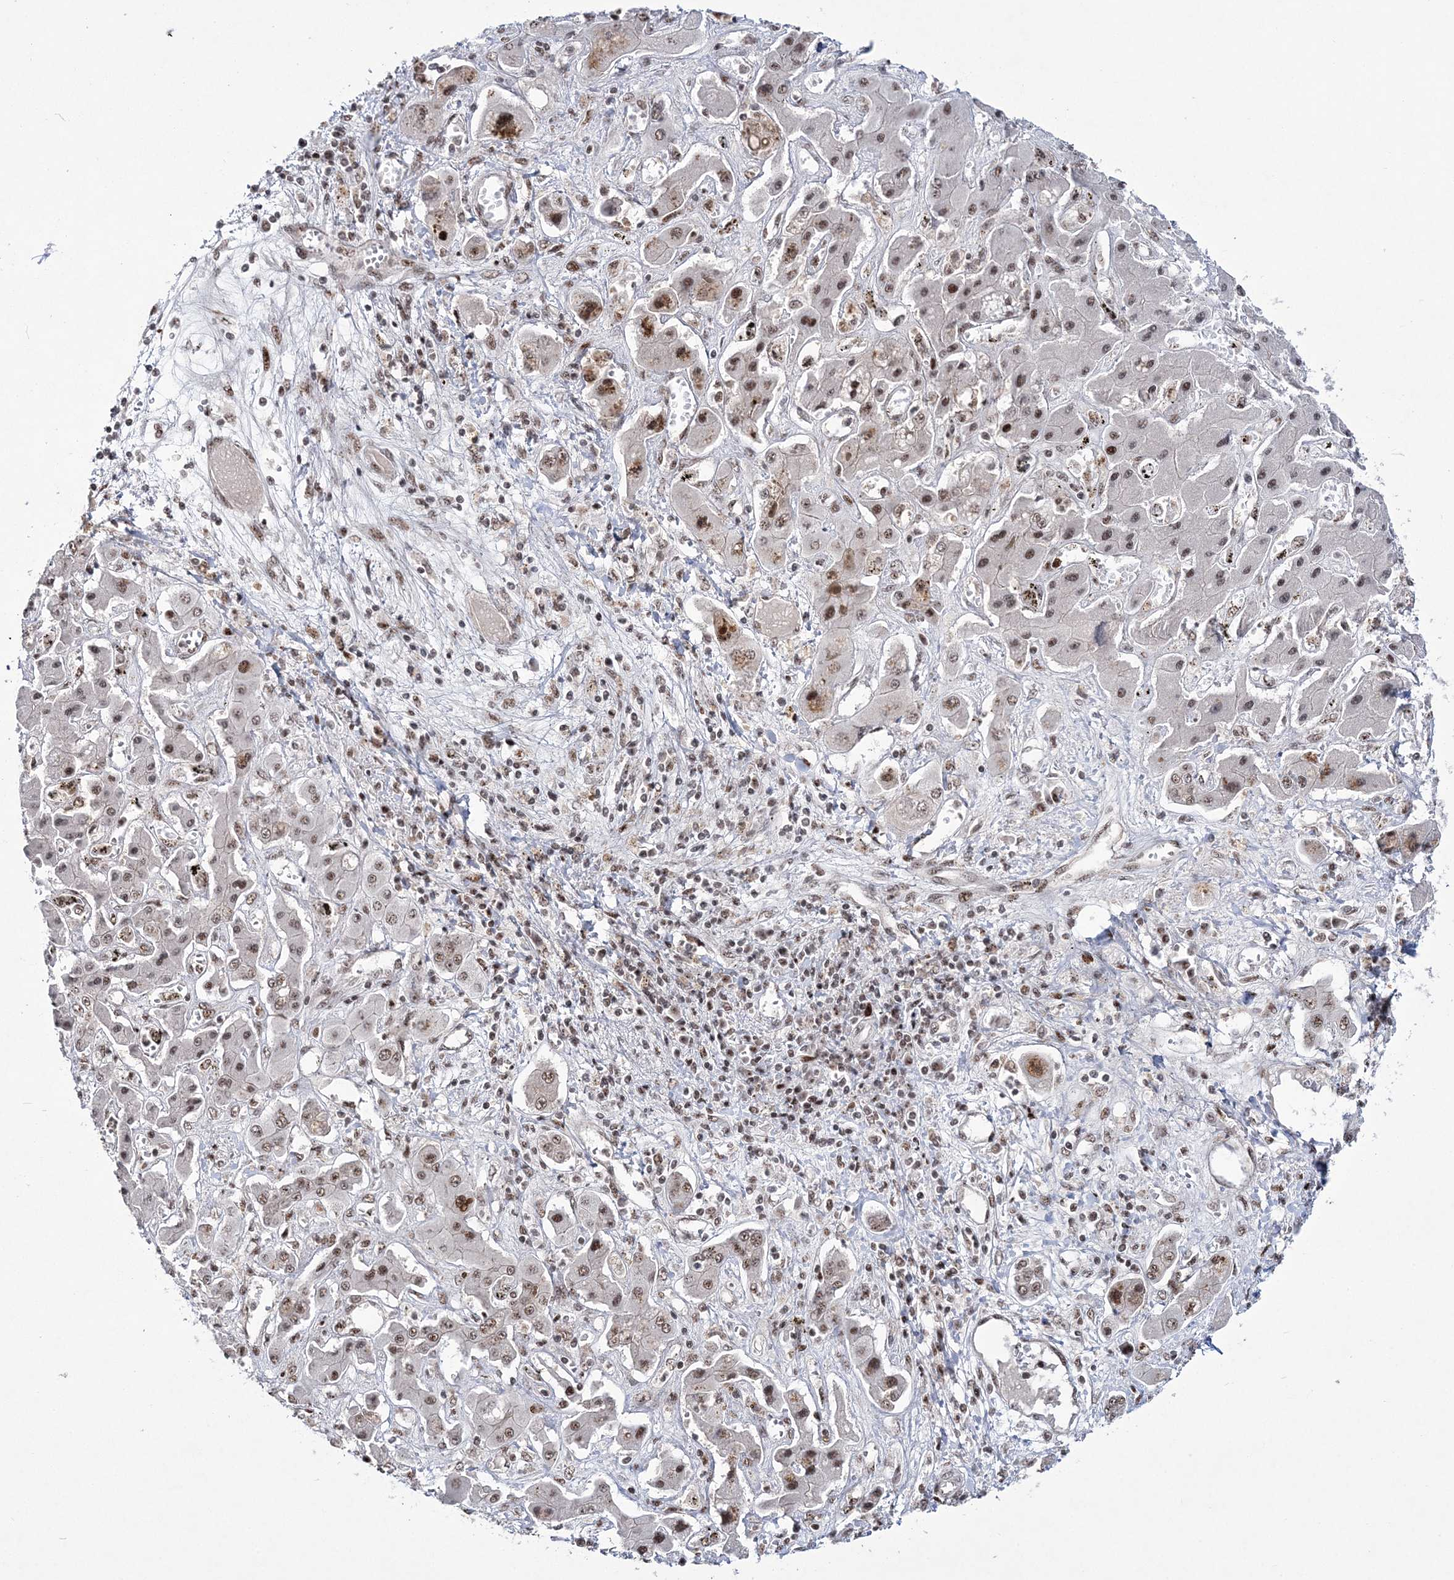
{"staining": {"intensity": "moderate", "quantity": "25%-75%", "location": "nuclear"}, "tissue": "liver cancer", "cell_type": "Tumor cells", "image_type": "cancer", "snomed": [{"axis": "morphology", "description": "Cholangiocarcinoma"}, {"axis": "topography", "description": "Liver"}], "caption": "A photomicrograph showing moderate nuclear positivity in approximately 25%-75% of tumor cells in liver cholangiocarcinoma, as visualized by brown immunohistochemical staining.", "gene": "TATDN2", "patient": {"sex": "male", "age": 67}}